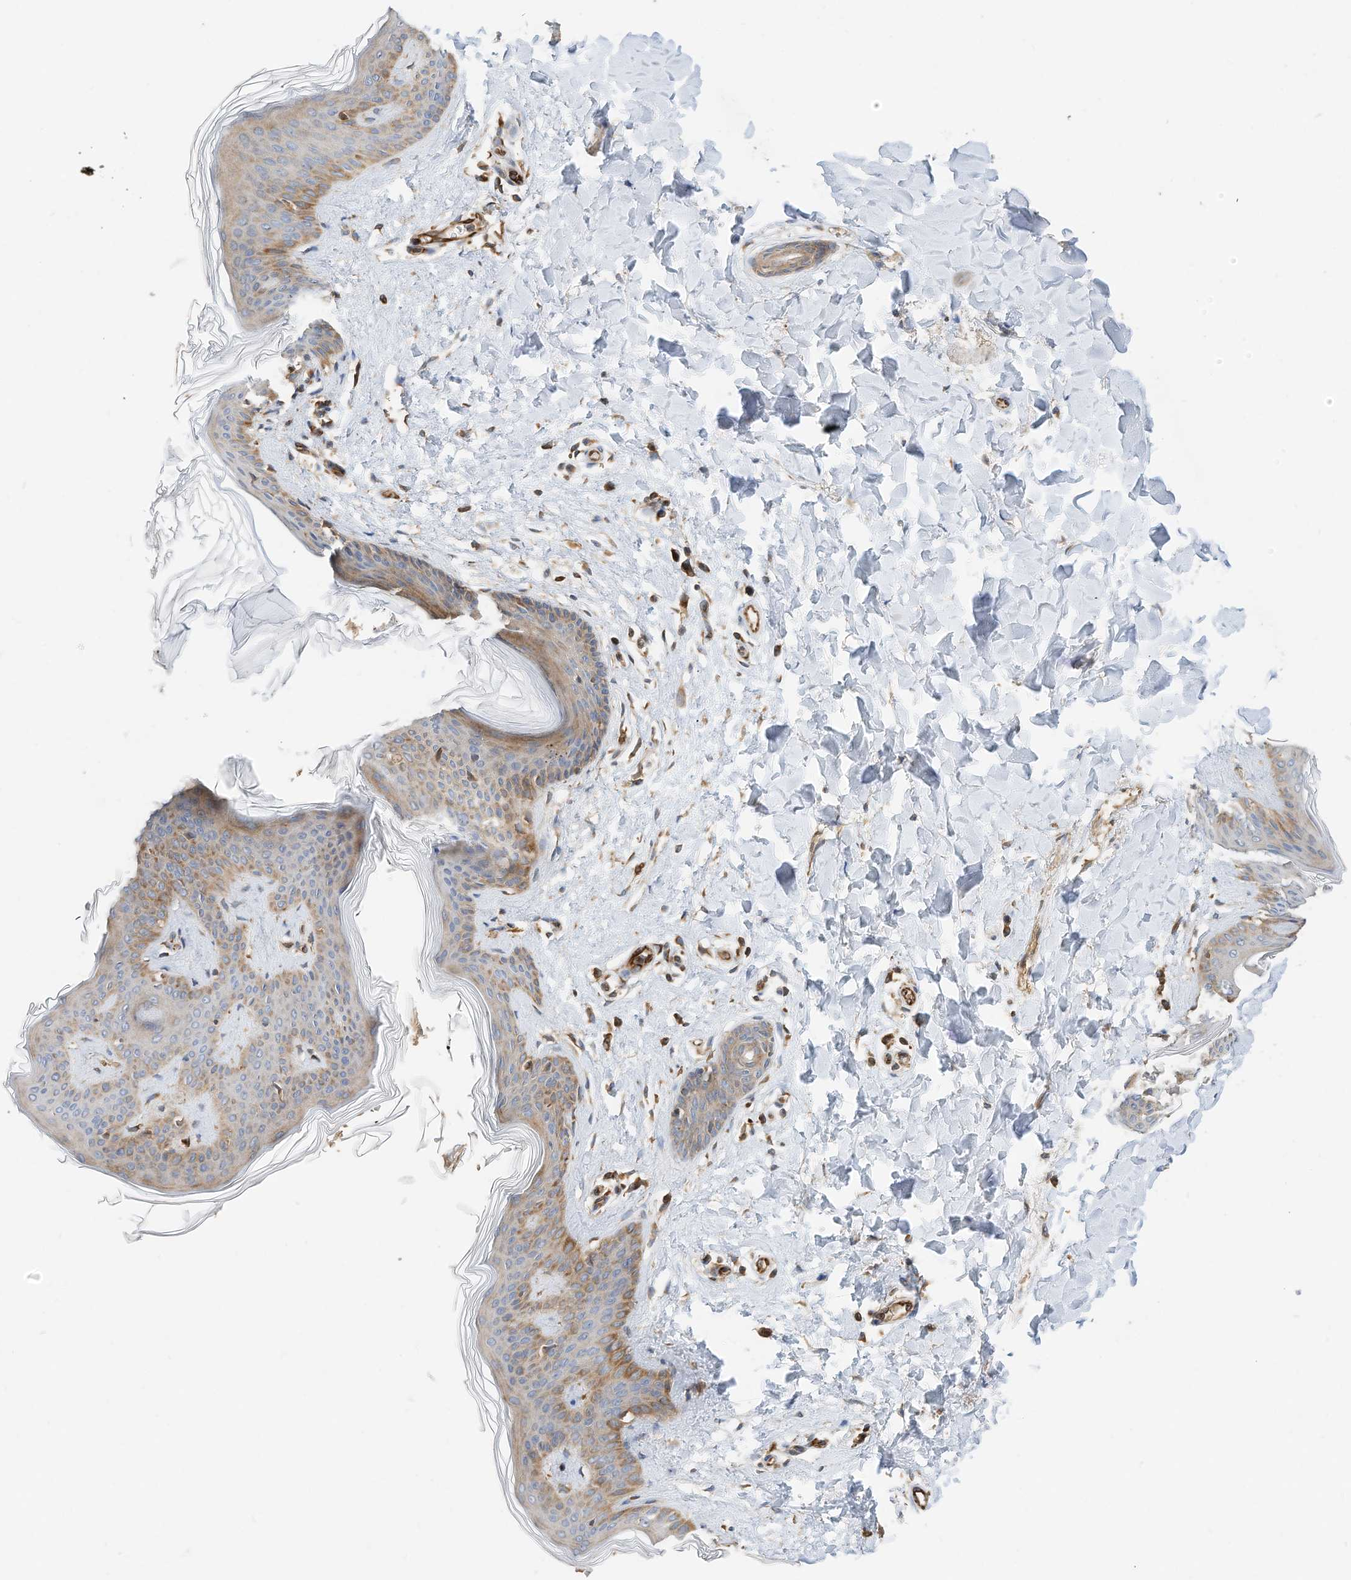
{"staining": {"intensity": "moderate", "quantity": ">75%", "location": "cytoplasmic/membranous"}, "tissue": "skin", "cell_type": "Fibroblasts", "image_type": "normal", "snomed": [{"axis": "morphology", "description": "Normal tissue, NOS"}, {"axis": "topography", "description": "Skin"}], "caption": "Skin stained for a protein shows moderate cytoplasmic/membranous positivity in fibroblasts.", "gene": "CPAMD8", "patient": {"sex": "female", "age": 17}}